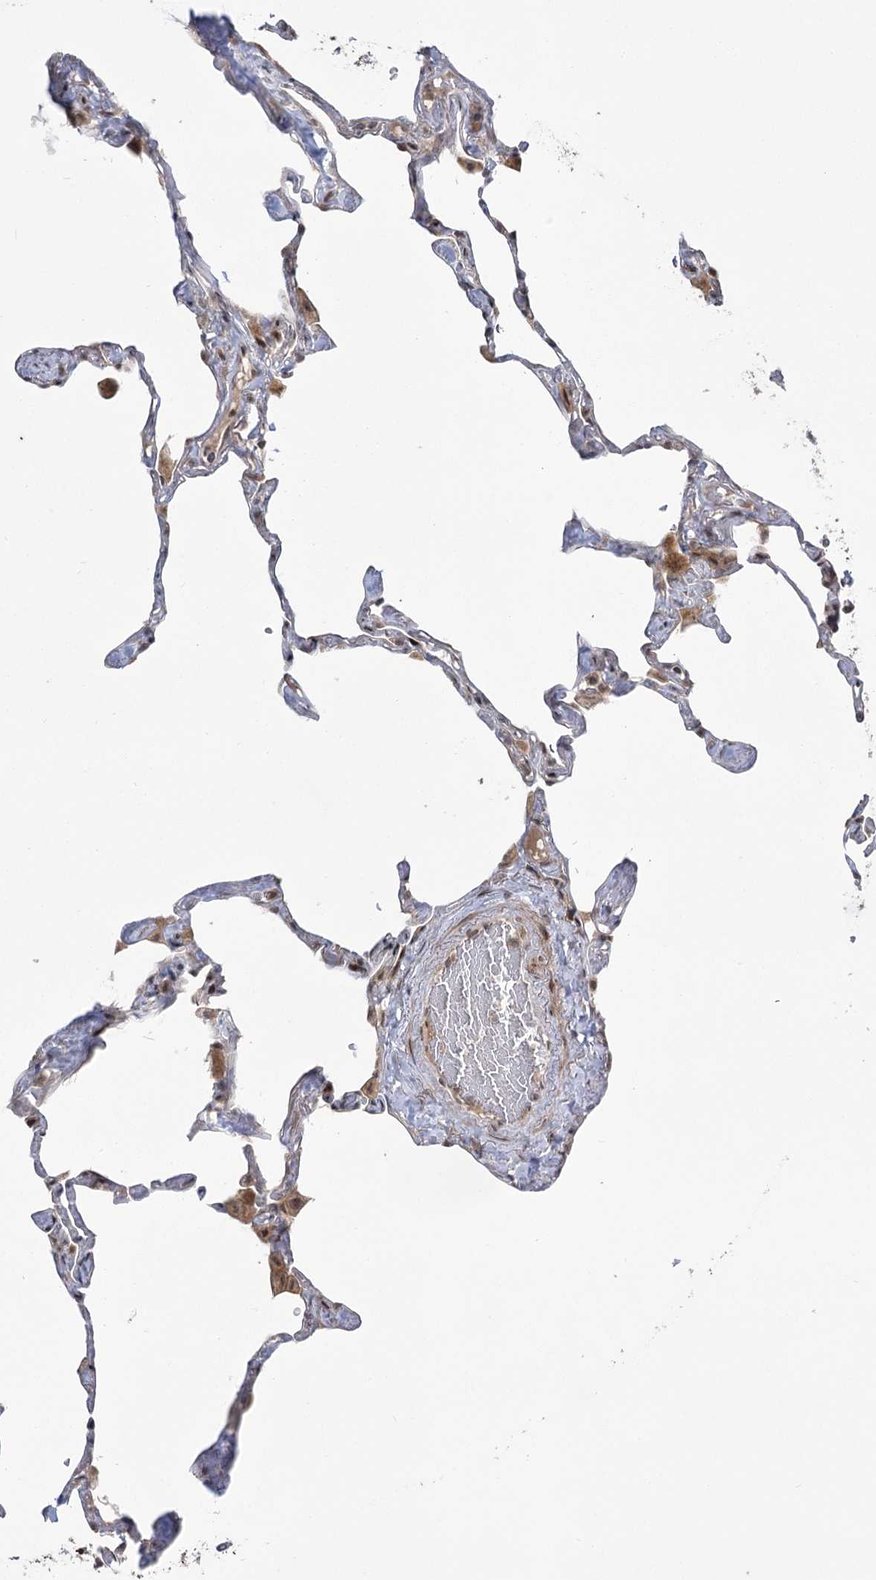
{"staining": {"intensity": "moderate", "quantity": "<25%", "location": "nuclear"}, "tissue": "lung", "cell_type": "Alveolar cells", "image_type": "normal", "snomed": [{"axis": "morphology", "description": "Normal tissue, NOS"}, {"axis": "topography", "description": "Lung"}], "caption": "Protein analysis of unremarkable lung displays moderate nuclear staining in about <25% of alveolar cells.", "gene": "HELQ", "patient": {"sex": "male", "age": 65}}